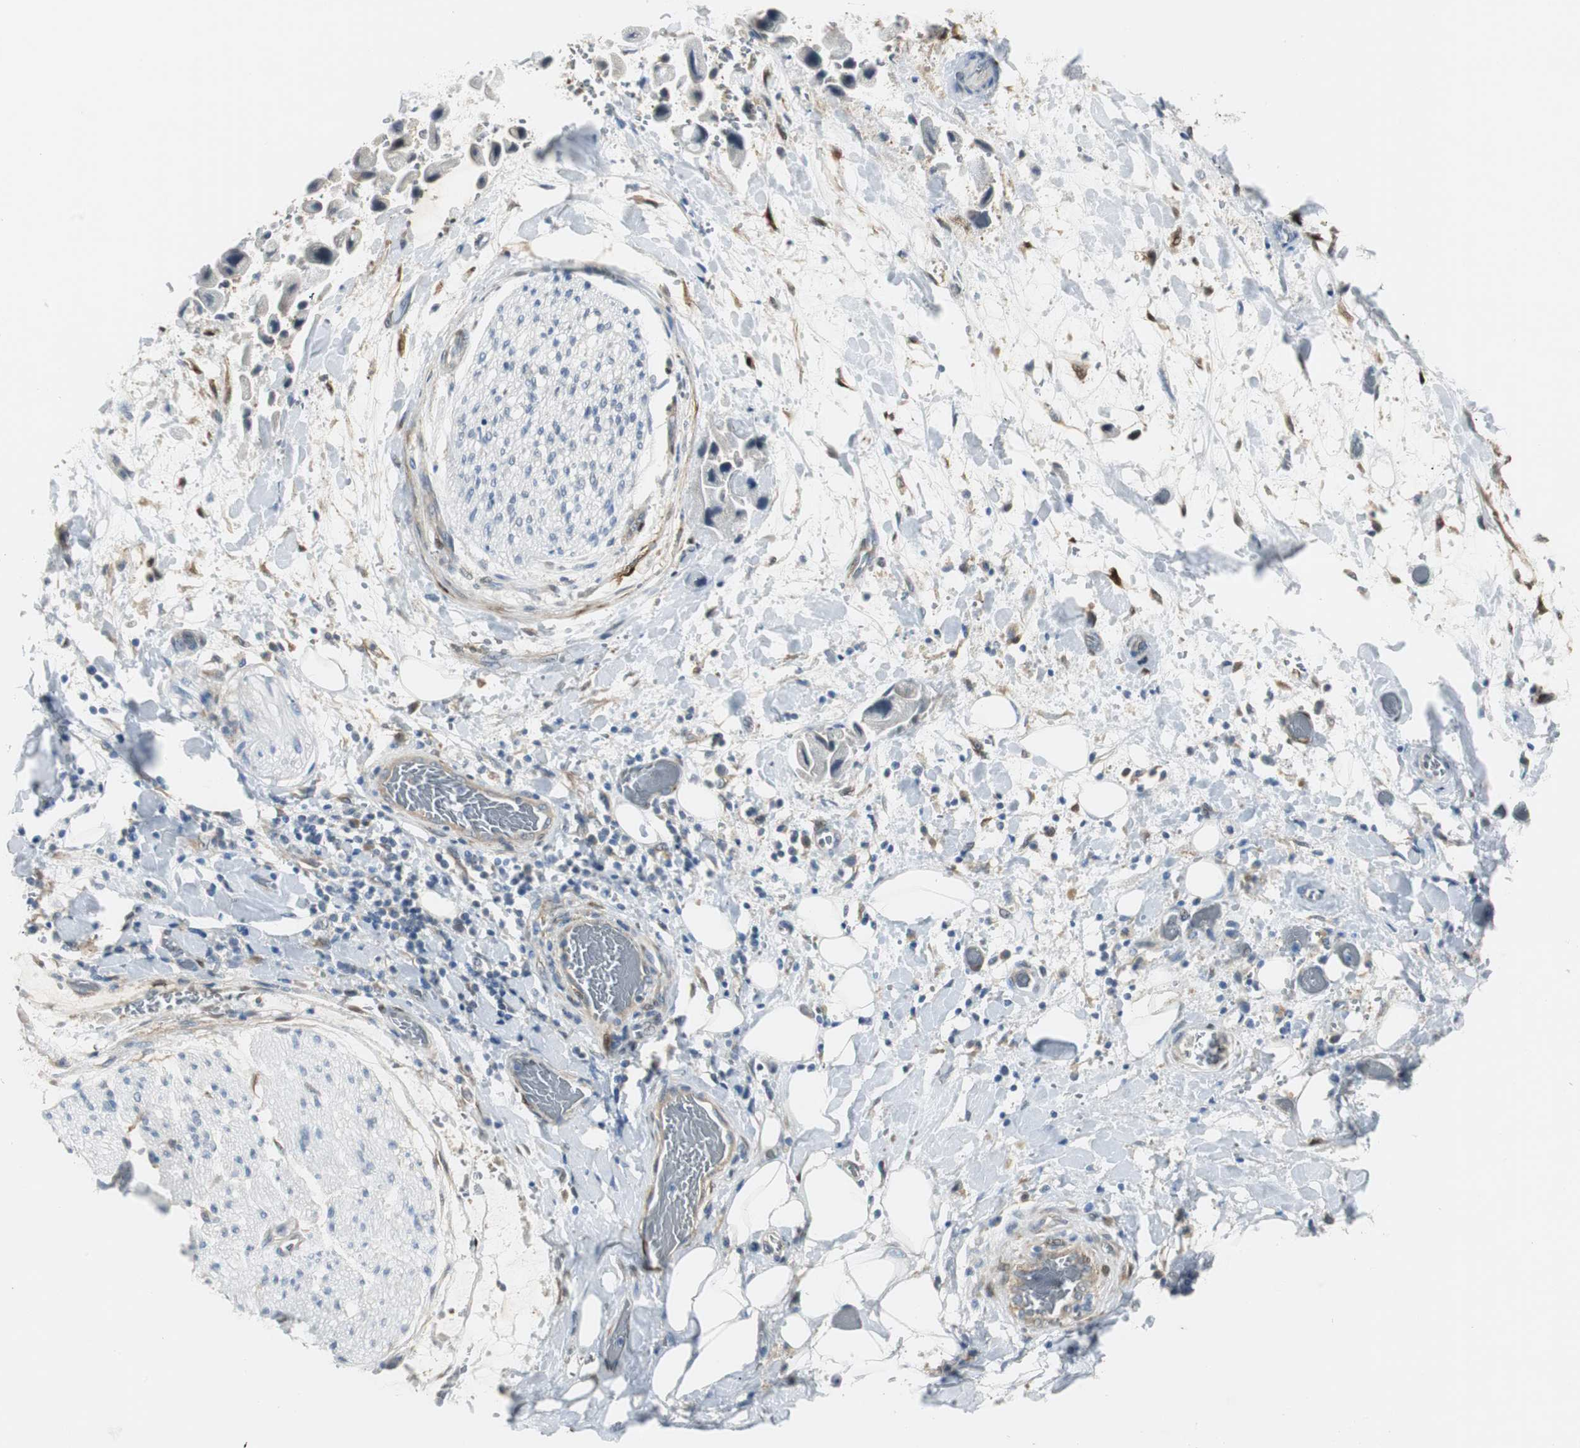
{"staining": {"intensity": "negative", "quantity": "none", "location": "none"}, "tissue": "adipose tissue", "cell_type": "Adipocytes", "image_type": "normal", "snomed": [{"axis": "morphology", "description": "Normal tissue, NOS"}, {"axis": "morphology", "description": "Cholangiocarcinoma"}, {"axis": "topography", "description": "Liver"}, {"axis": "topography", "description": "Peripheral nerve tissue"}], "caption": "High power microscopy histopathology image of an IHC micrograph of normal adipose tissue, revealing no significant expression in adipocytes.", "gene": "FHL2", "patient": {"sex": "male", "age": 50}}